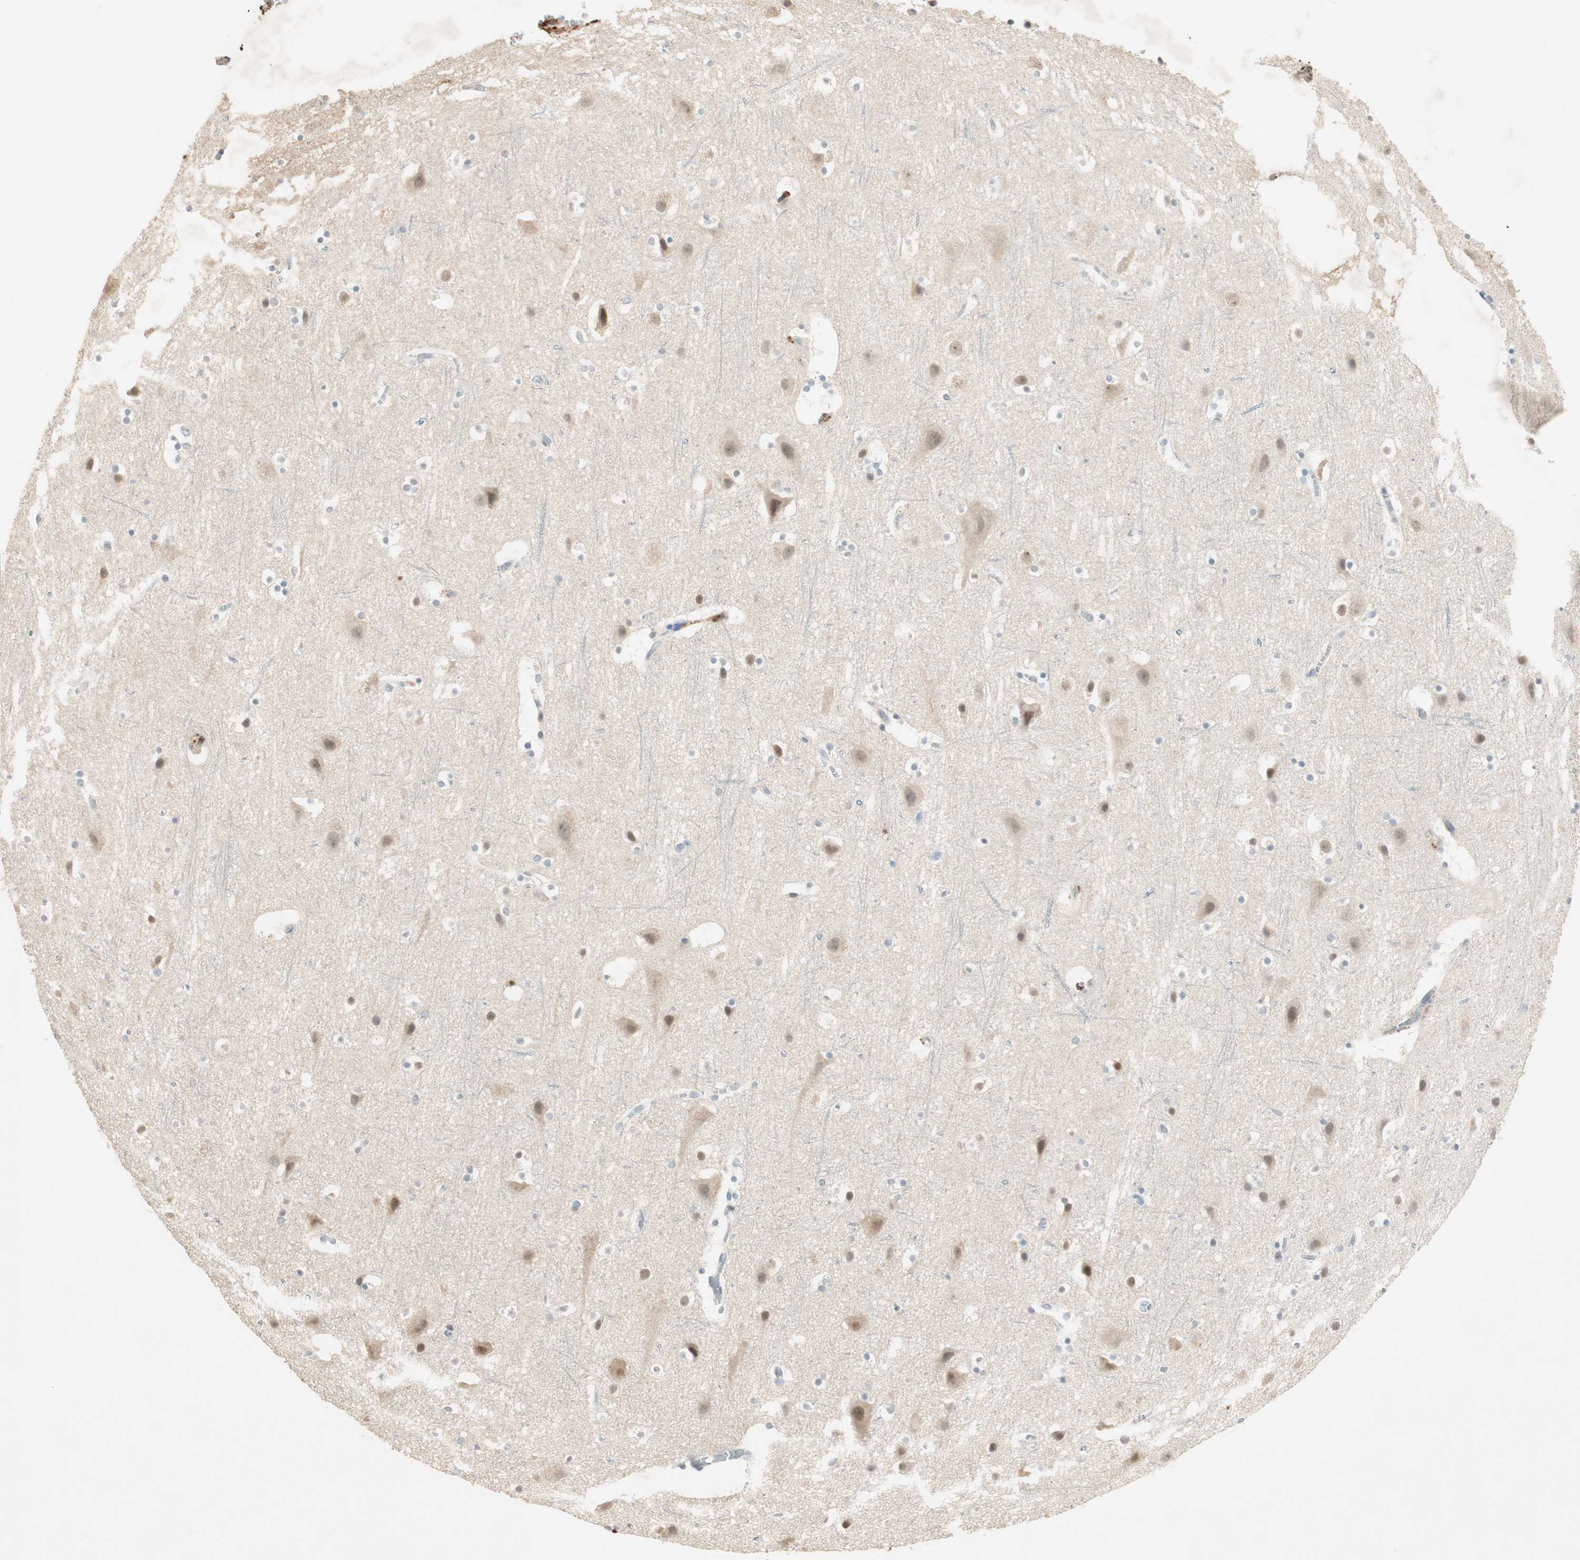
{"staining": {"intensity": "moderate", "quantity": "25%-75%", "location": "cytoplasmic/membranous"}, "tissue": "cerebral cortex", "cell_type": "Endothelial cells", "image_type": "normal", "snomed": [{"axis": "morphology", "description": "Normal tissue, NOS"}, {"axis": "topography", "description": "Cerebral cortex"}], "caption": "Immunohistochemical staining of normal cerebral cortex reveals moderate cytoplasmic/membranous protein expression in about 25%-75% of endothelial cells.", "gene": "RNGTT", "patient": {"sex": "male", "age": 45}}